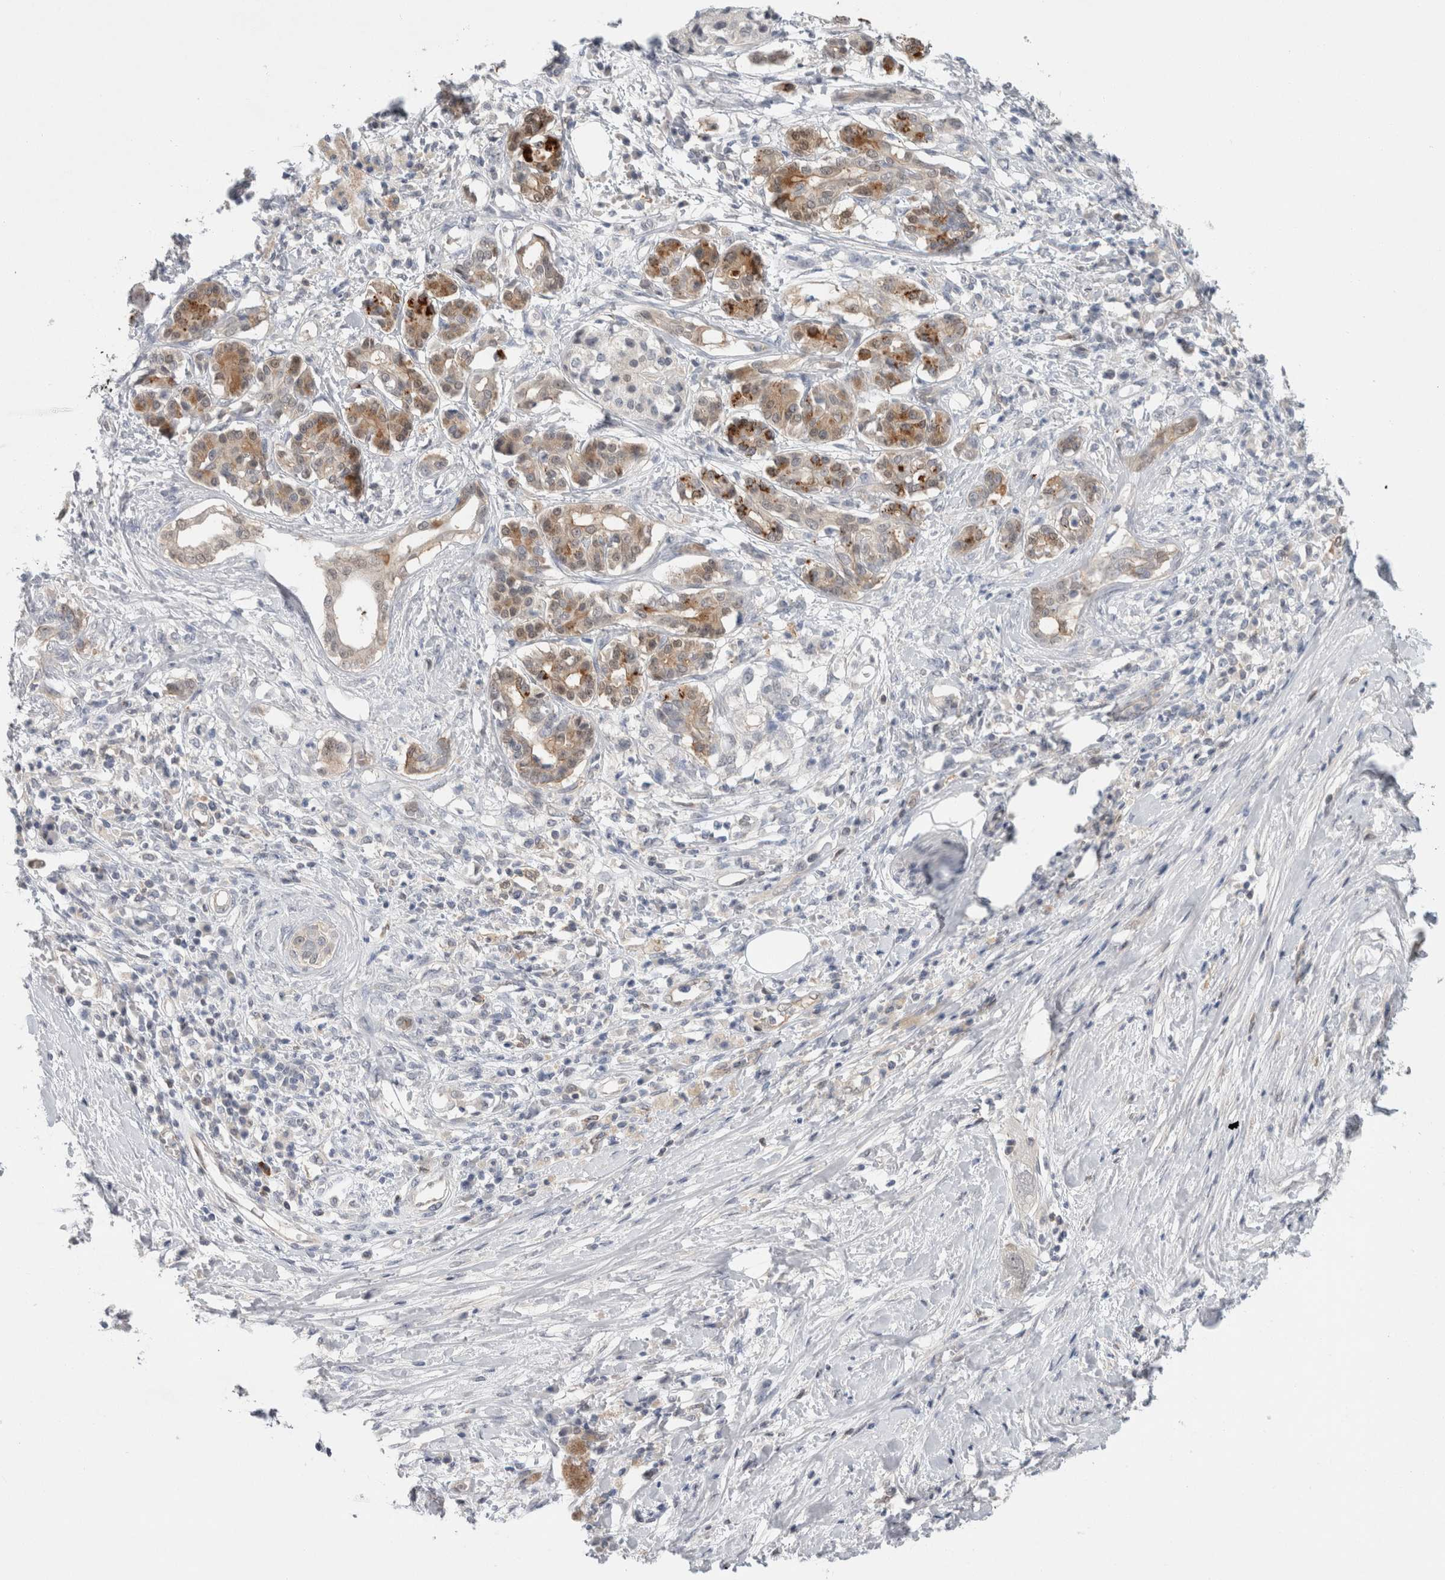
{"staining": {"intensity": "negative", "quantity": "none", "location": "none"}, "tissue": "pancreatic cancer", "cell_type": "Tumor cells", "image_type": "cancer", "snomed": [{"axis": "morphology", "description": "Adenocarcinoma, NOS"}, {"axis": "topography", "description": "Pancreas"}], "caption": "A micrograph of human adenocarcinoma (pancreatic) is negative for staining in tumor cells.", "gene": "CASP6", "patient": {"sex": "female", "age": 56}}